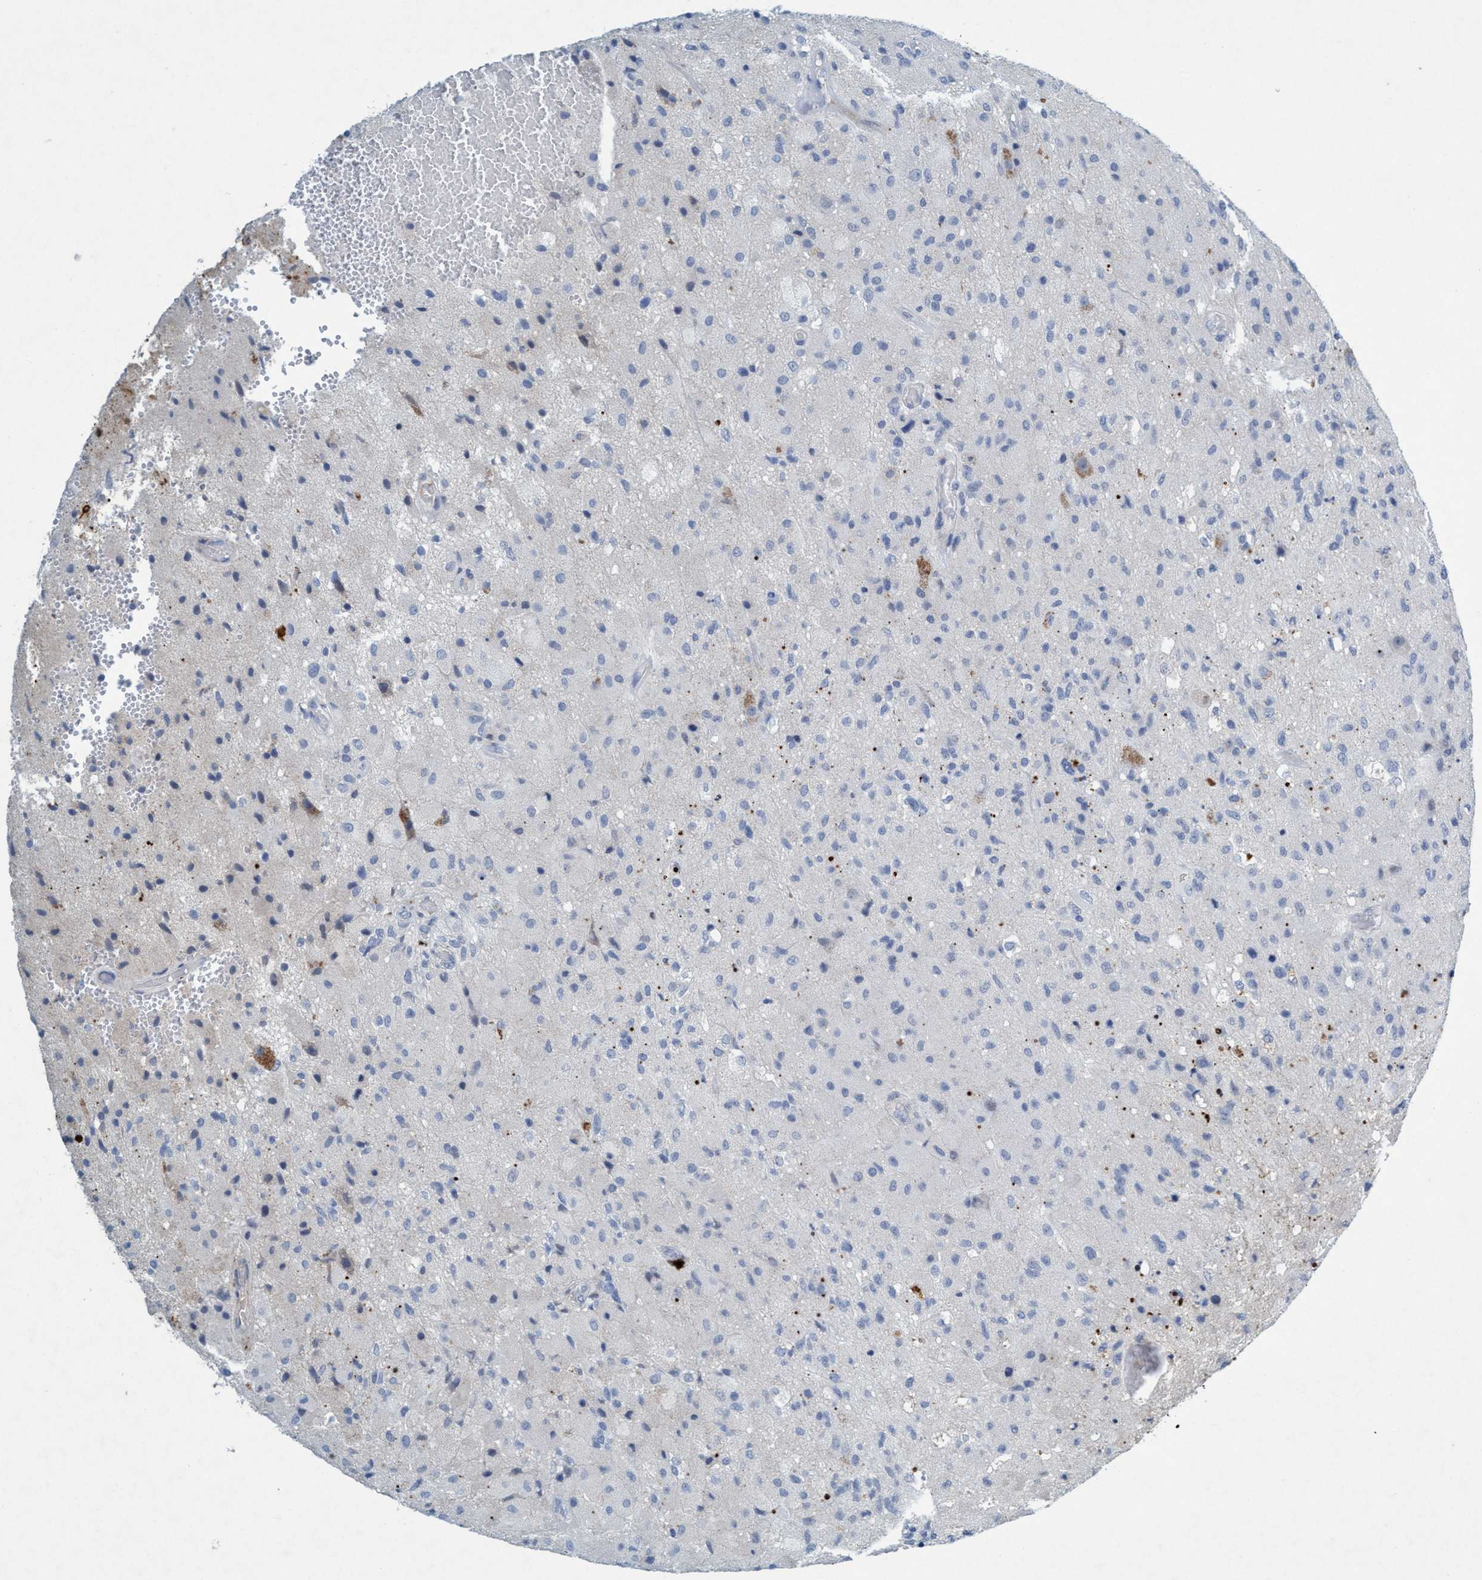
{"staining": {"intensity": "negative", "quantity": "none", "location": "none"}, "tissue": "glioma", "cell_type": "Tumor cells", "image_type": "cancer", "snomed": [{"axis": "morphology", "description": "Normal tissue, NOS"}, {"axis": "morphology", "description": "Glioma, malignant, High grade"}, {"axis": "topography", "description": "Cerebral cortex"}], "caption": "IHC of human glioma reveals no positivity in tumor cells. Brightfield microscopy of immunohistochemistry (IHC) stained with DAB (3,3'-diaminobenzidine) (brown) and hematoxylin (blue), captured at high magnification.", "gene": "RNF208", "patient": {"sex": "male", "age": 77}}